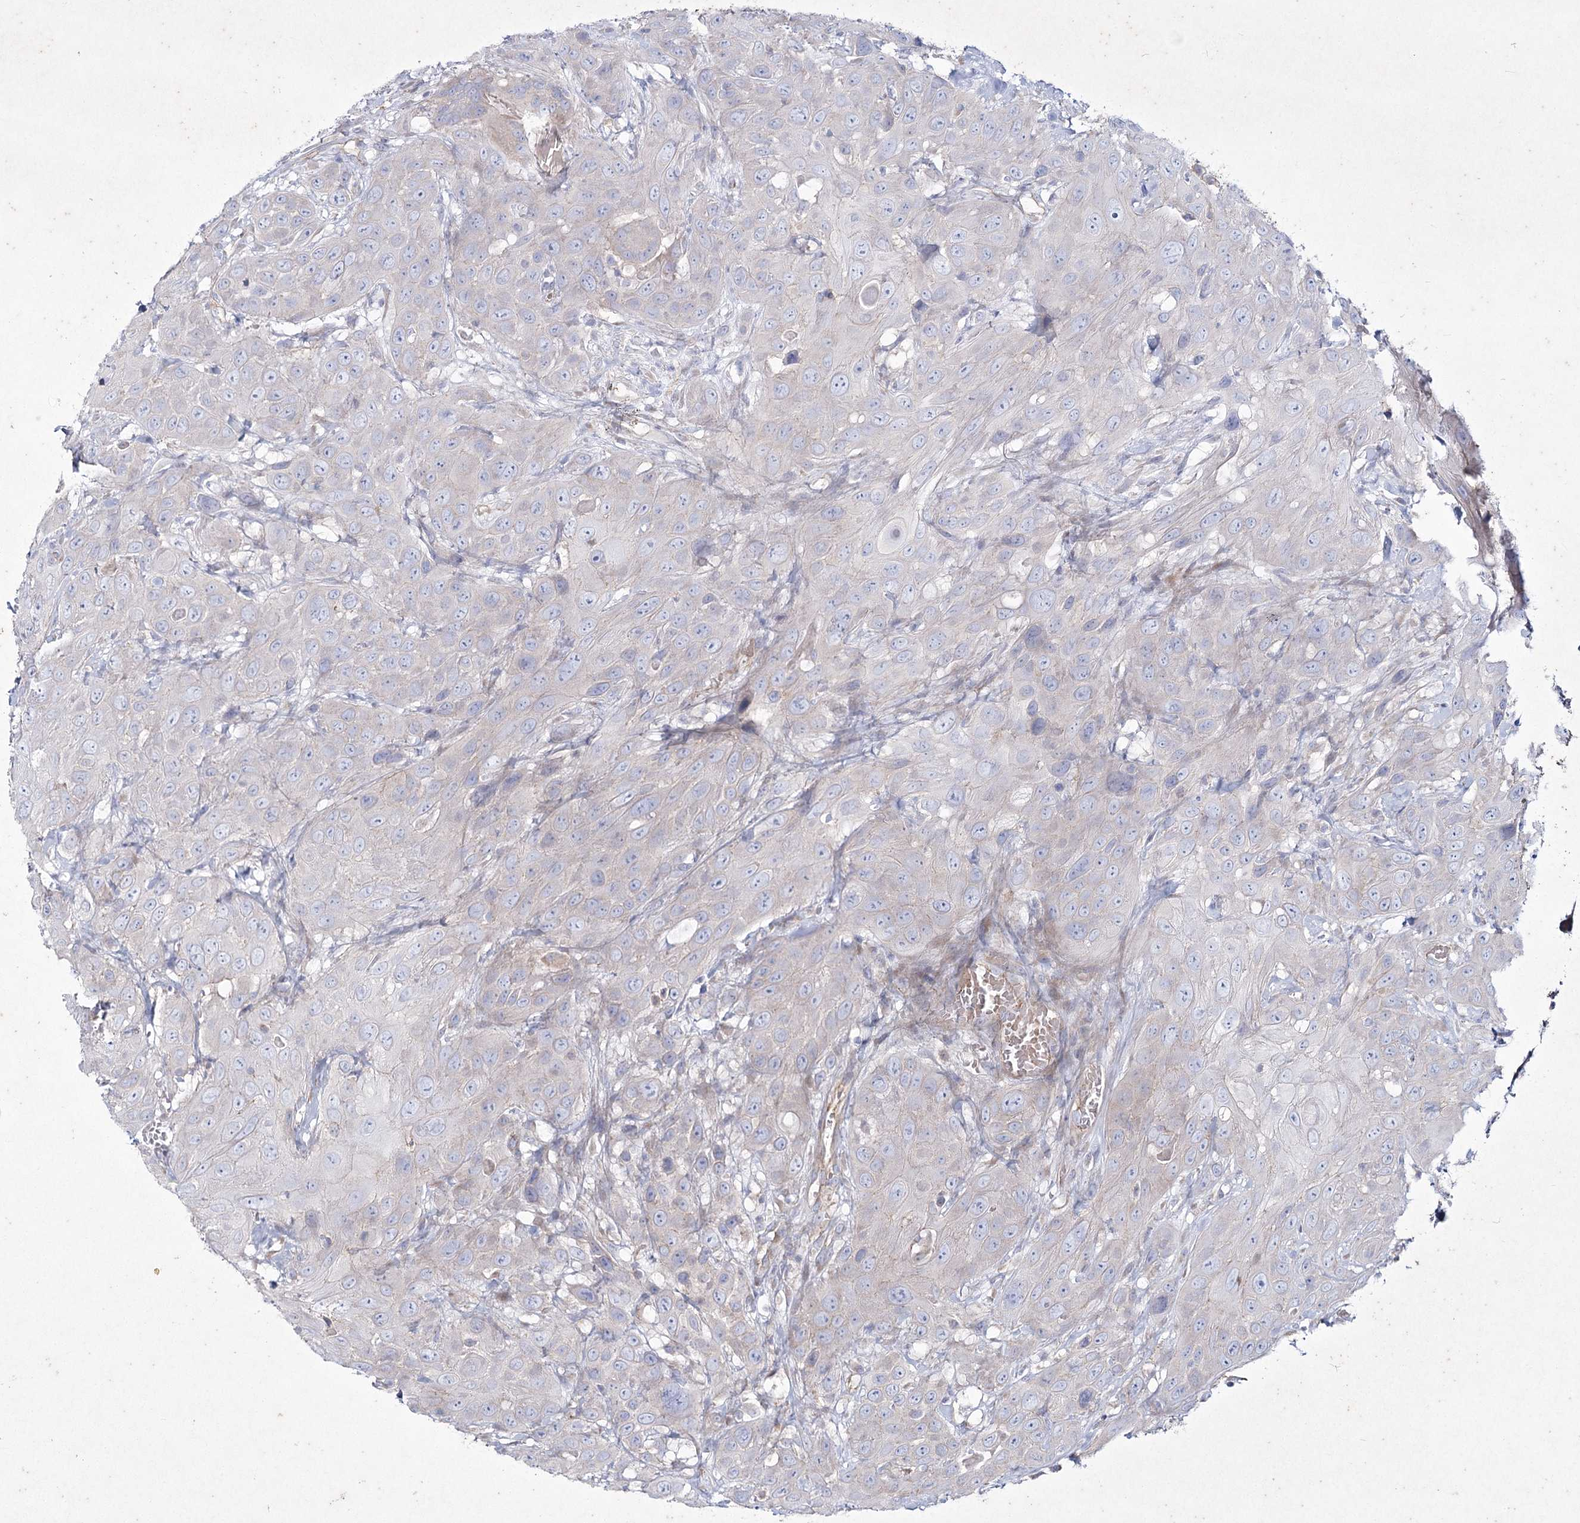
{"staining": {"intensity": "negative", "quantity": "none", "location": "none"}, "tissue": "head and neck cancer", "cell_type": "Tumor cells", "image_type": "cancer", "snomed": [{"axis": "morphology", "description": "Squamous cell carcinoma, NOS"}, {"axis": "topography", "description": "Head-Neck"}], "caption": "Head and neck cancer (squamous cell carcinoma) was stained to show a protein in brown. There is no significant expression in tumor cells.", "gene": "LDLRAD3", "patient": {"sex": "male", "age": 81}}